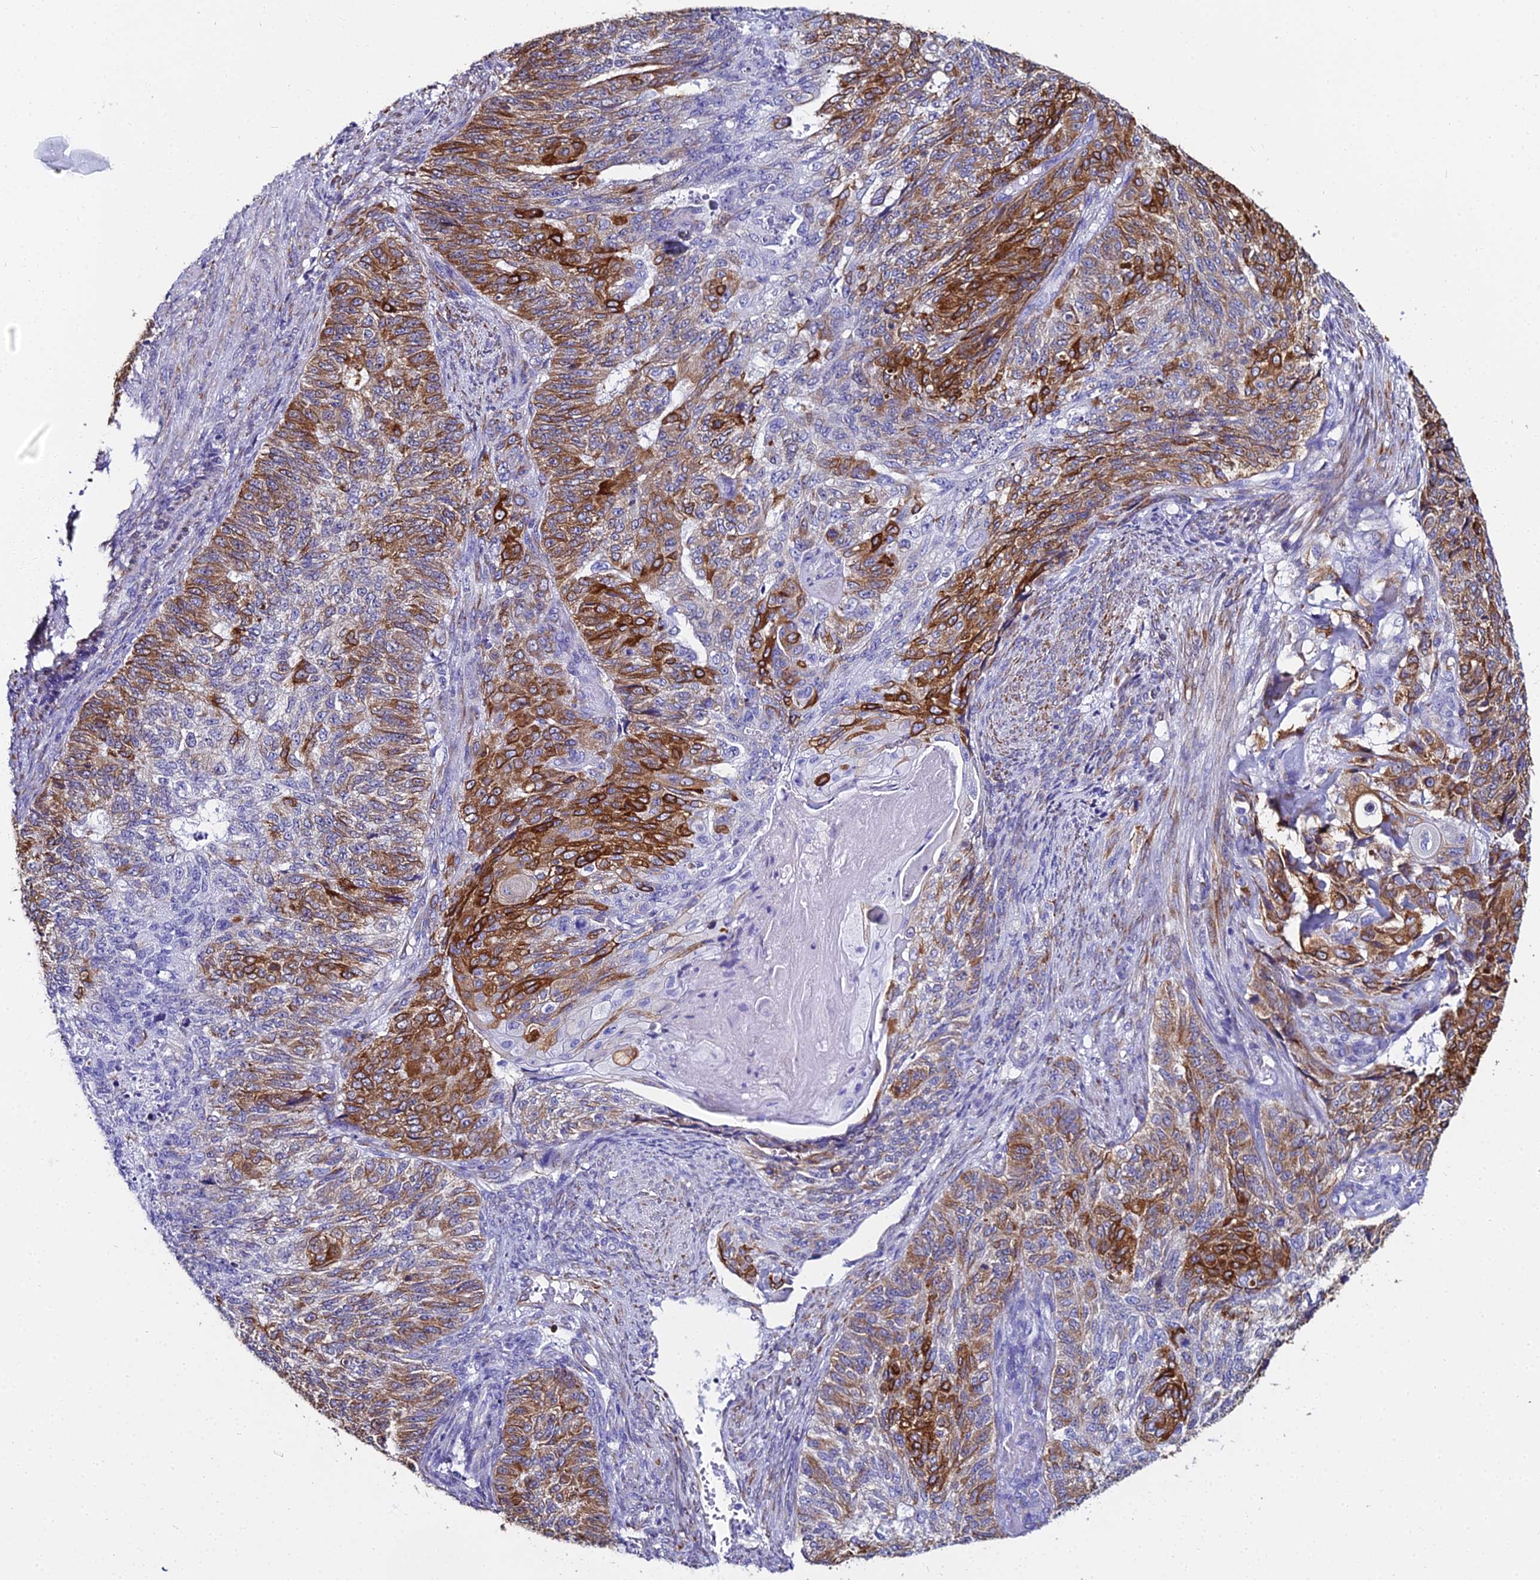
{"staining": {"intensity": "strong", "quantity": "25%-75%", "location": "cytoplasmic/membranous"}, "tissue": "endometrial cancer", "cell_type": "Tumor cells", "image_type": "cancer", "snomed": [{"axis": "morphology", "description": "Adenocarcinoma, NOS"}, {"axis": "topography", "description": "Endometrium"}], "caption": "Protein expression analysis of adenocarcinoma (endometrial) demonstrates strong cytoplasmic/membranous positivity in approximately 25%-75% of tumor cells. The protein is shown in brown color, while the nuclei are stained blue.", "gene": "TXNDC5", "patient": {"sex": "female", "age": 32}}